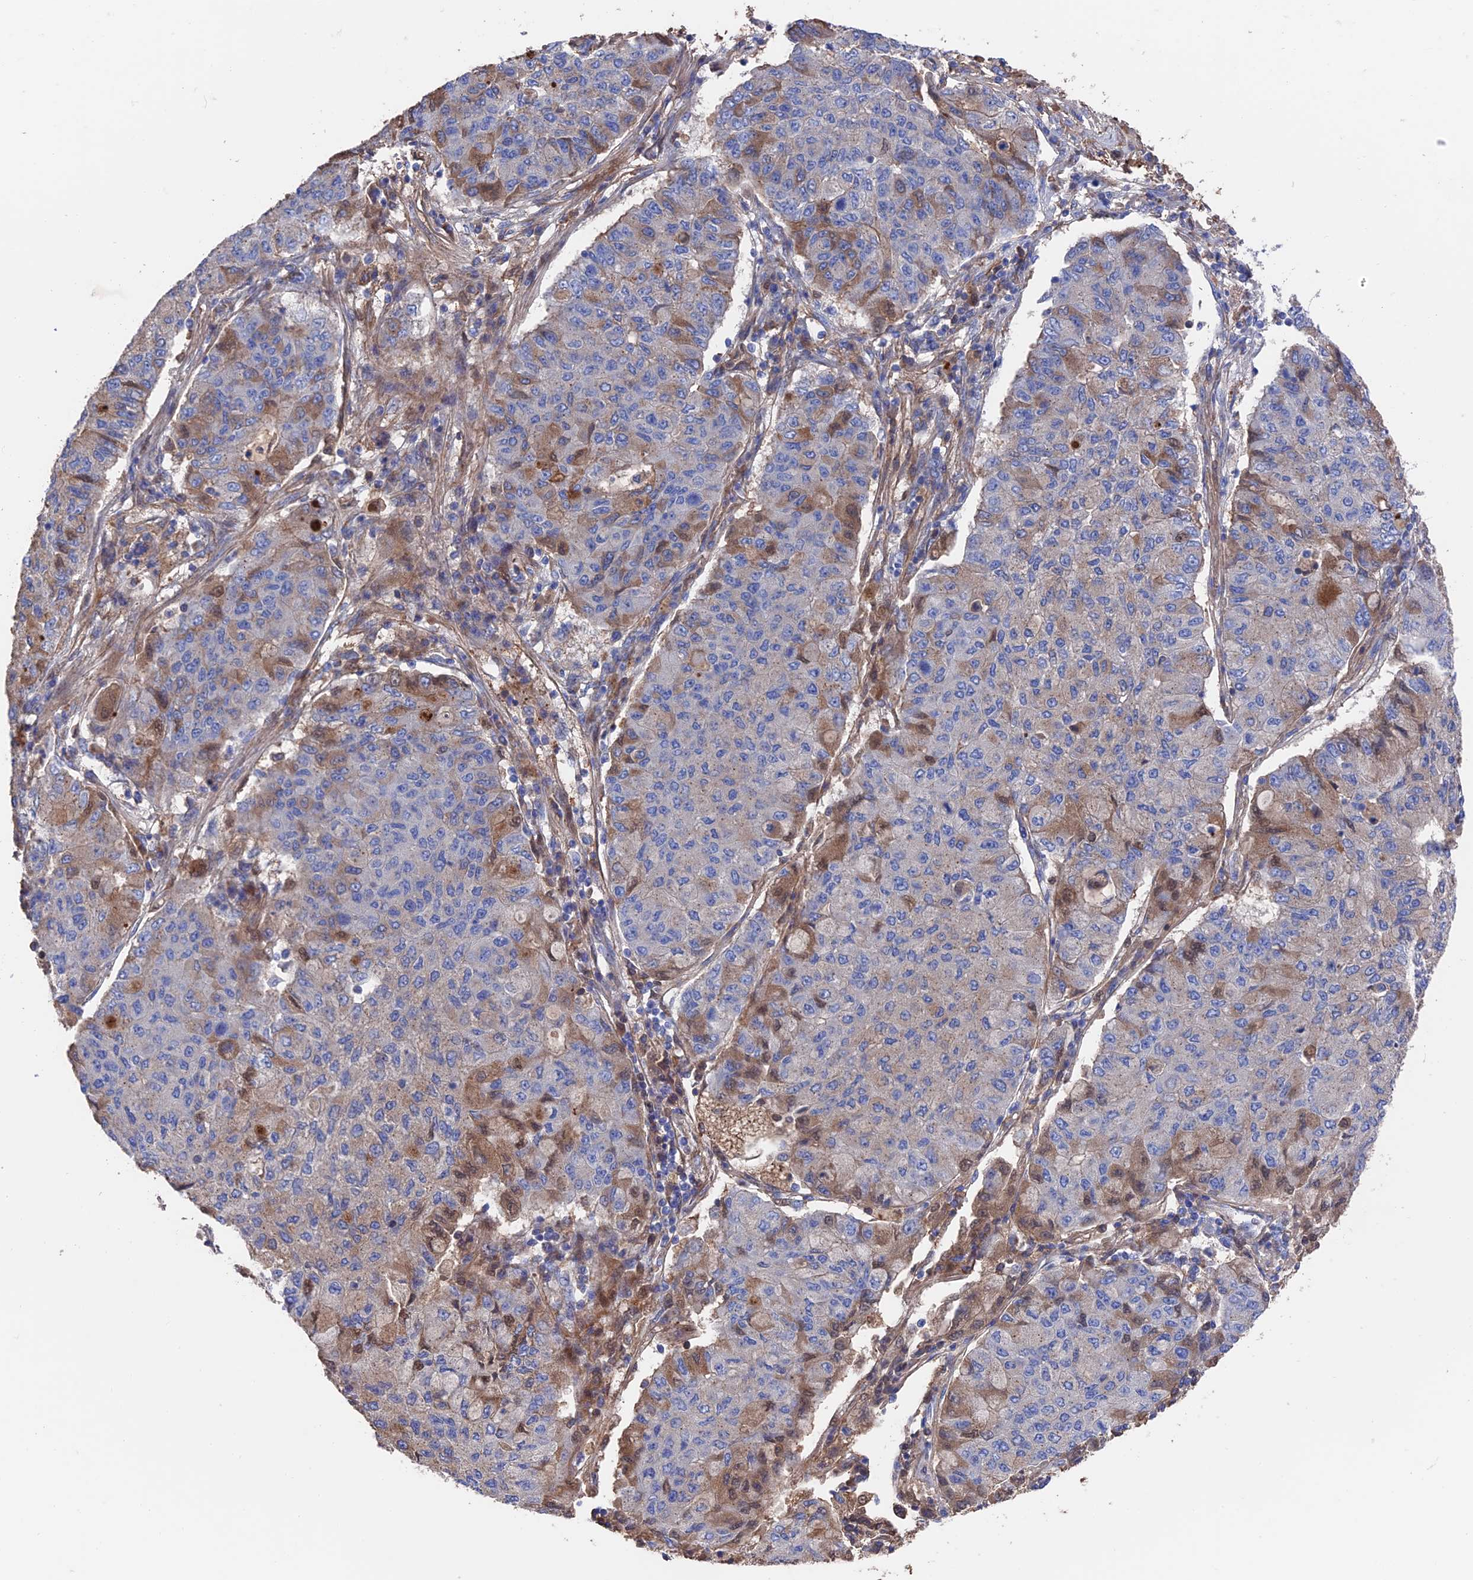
{"staining": {"intensity": "moderate", "quantity": "<25%", "location": "cytoplasmic/membranous,nuclear"}, "tissue": "lung cancer", "cell_type": "Tumor cells", "image_type": "cancer", "snomed": [{"axis": "morphology", "description": "Squamous cell carcinoma, NOS"}, {"axis": "topography", "description": "Lung"}], "caption": "Lung squamous cell carcinoma stained for a protein (brown) reveals moderate cytoplasmic/membranous and nuclear positive staining in about <25% of tumor cells.", "gene": "HPF1", "patient": {"sex": "male", "age": 74}}